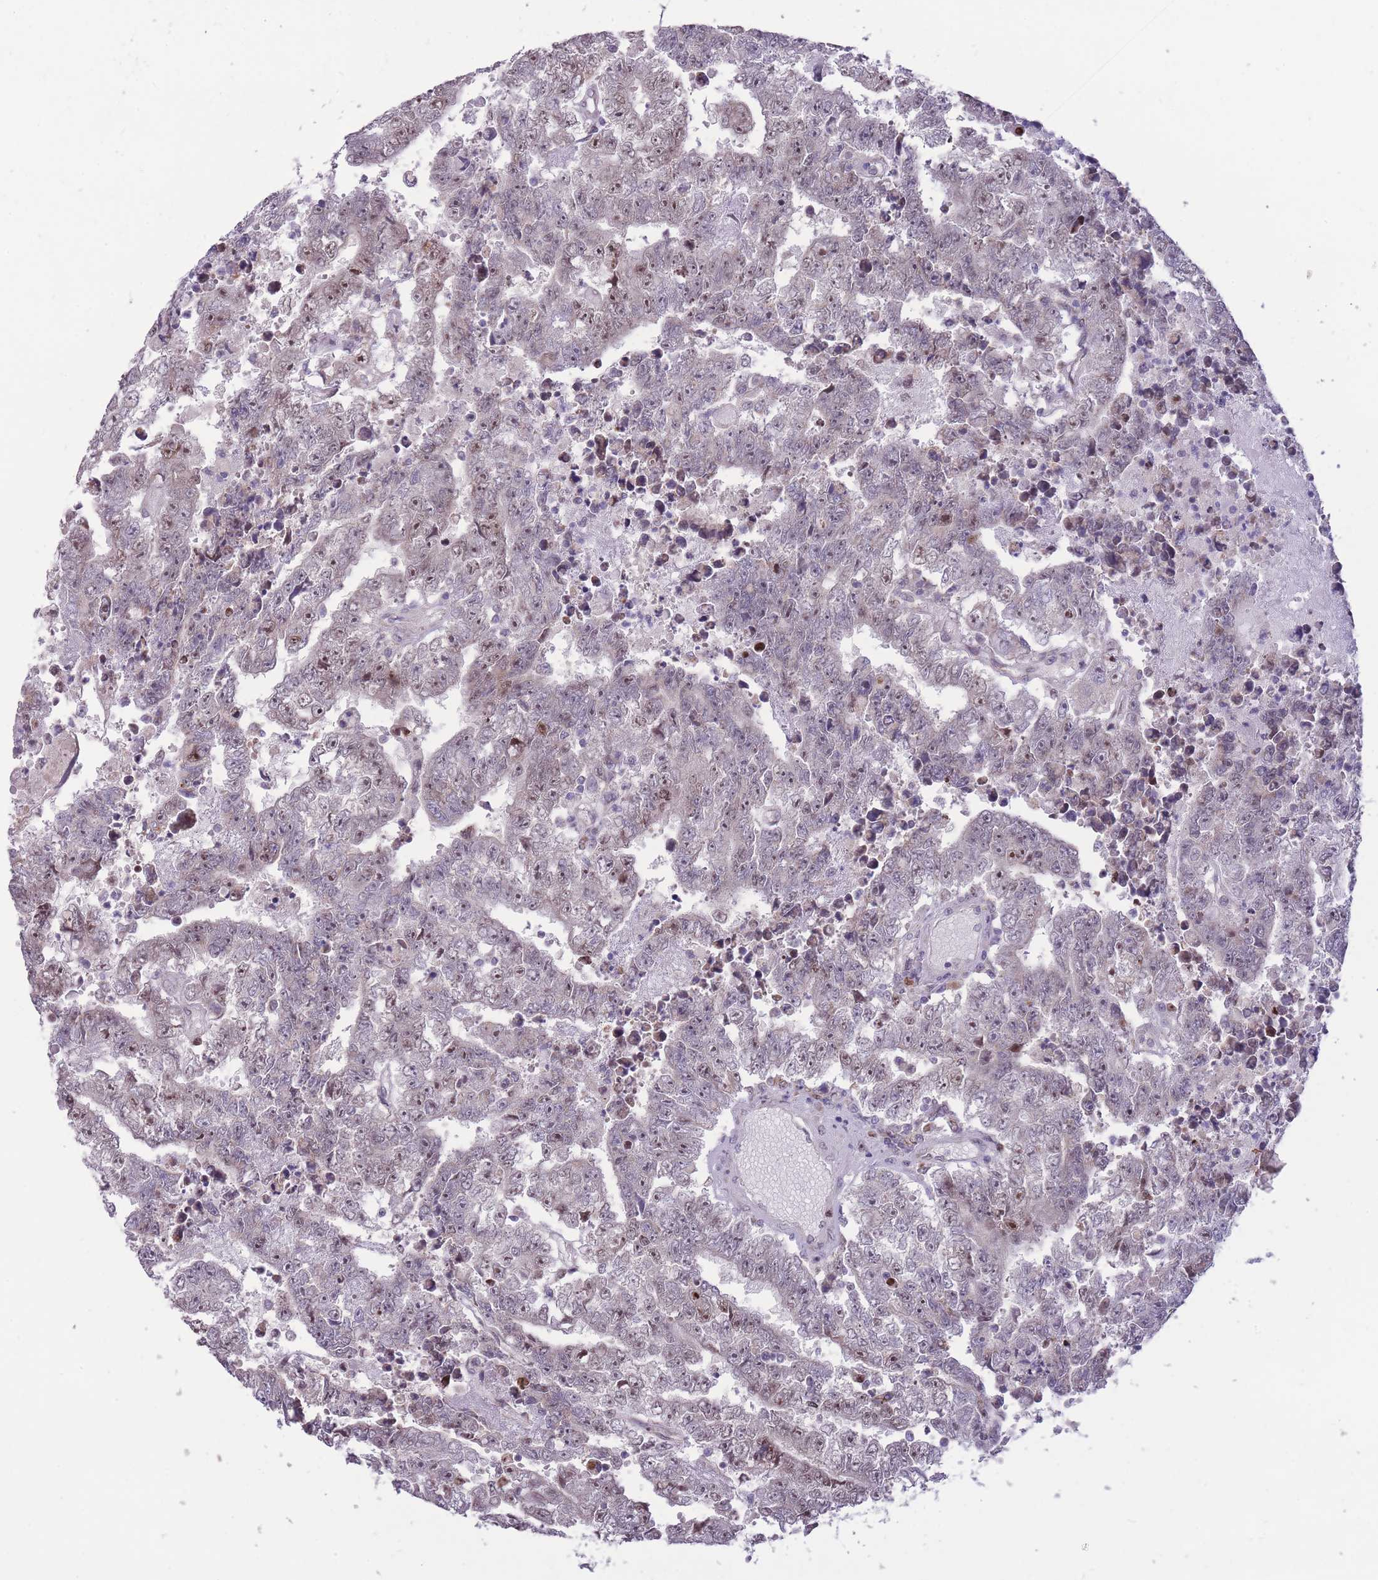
{"staining": {"intensity": "moderate", "quantity": "25%-75%", "location": "nuclear"}, "tissue": "testis cancer", "cell_type": "Tumor cells", "image_type": "cancer", "snomed": [{"axis": "morphology", "description": "Carcinoma, Embryonal, NOS"}, {"axis": "topography", "description": "Testis"}], "caption": "Protein expression by immunohistochemistry exhibits moderate nuclear staining in about 25%-75% of tumor cells in embryonal carcinoma (testis). (Brightfield microscopy of DAB IHC at high magnification).", "gene": "MCIDAS", "patient": {"sex": "male", "age": 25}}